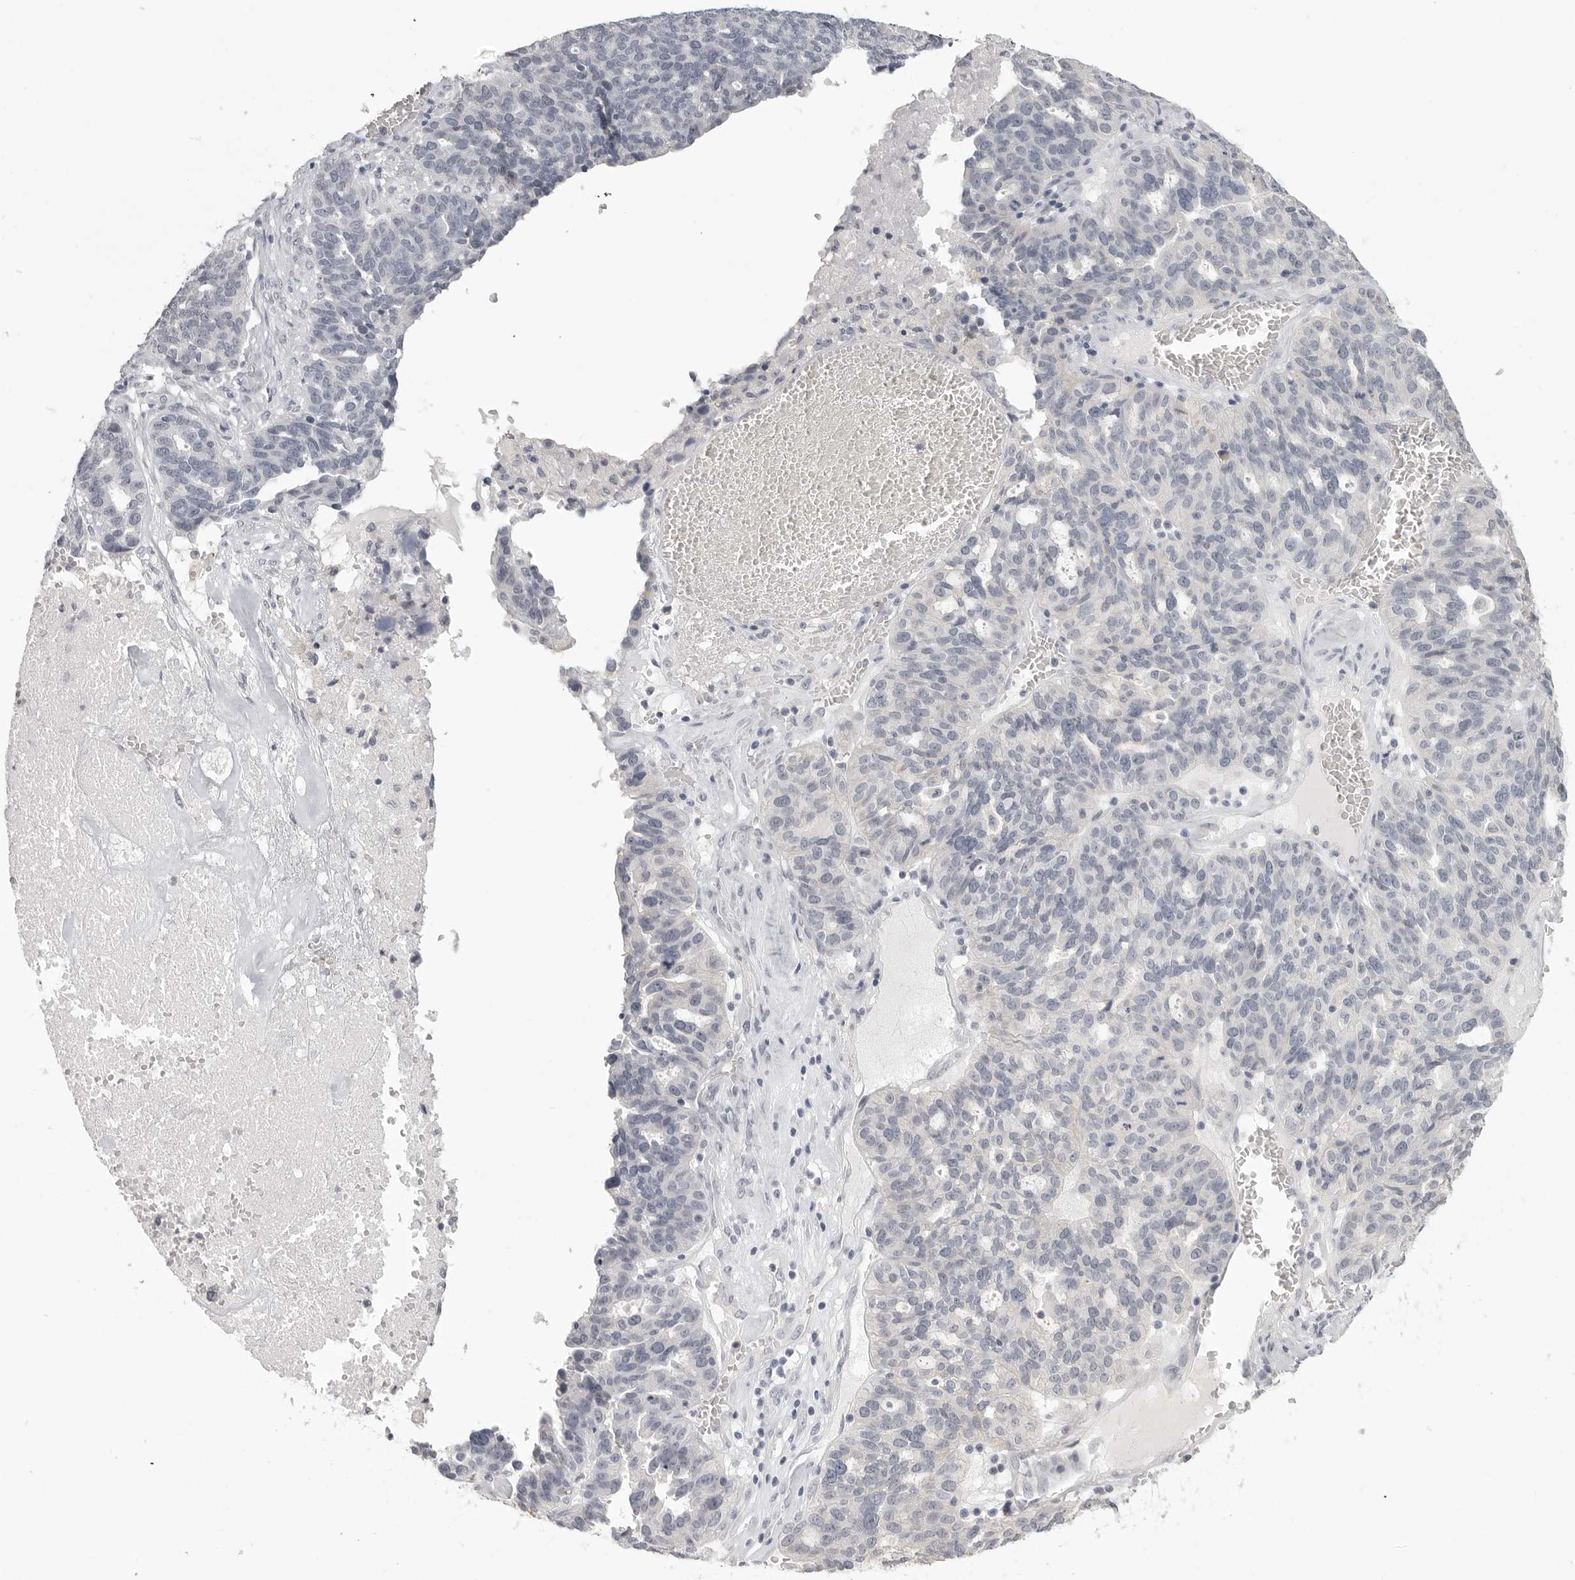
{"staining": {"intensity": "negative", "quantity": "none", "location": "none"}, "tissue": "ovarian cancer", "cell_type": "Tumor cells", "image_type": "cancer", "snomed": [{"axis": "morphology", "description": "Cystadenocarcinoma, serous, NOS"}, {"axis": "topography", "description": "Ovary"}], "caption": "IHC of ovarian cancer (serous cystadenocarcinoma) exhibits no expression in tumor cells. (DAB (3,3'-diaminobenzidine) immunohistochemistry with hematoxylin counter stain).", "gene": "HMGCS2", "patient": {"sex": "female", "age": 59}}